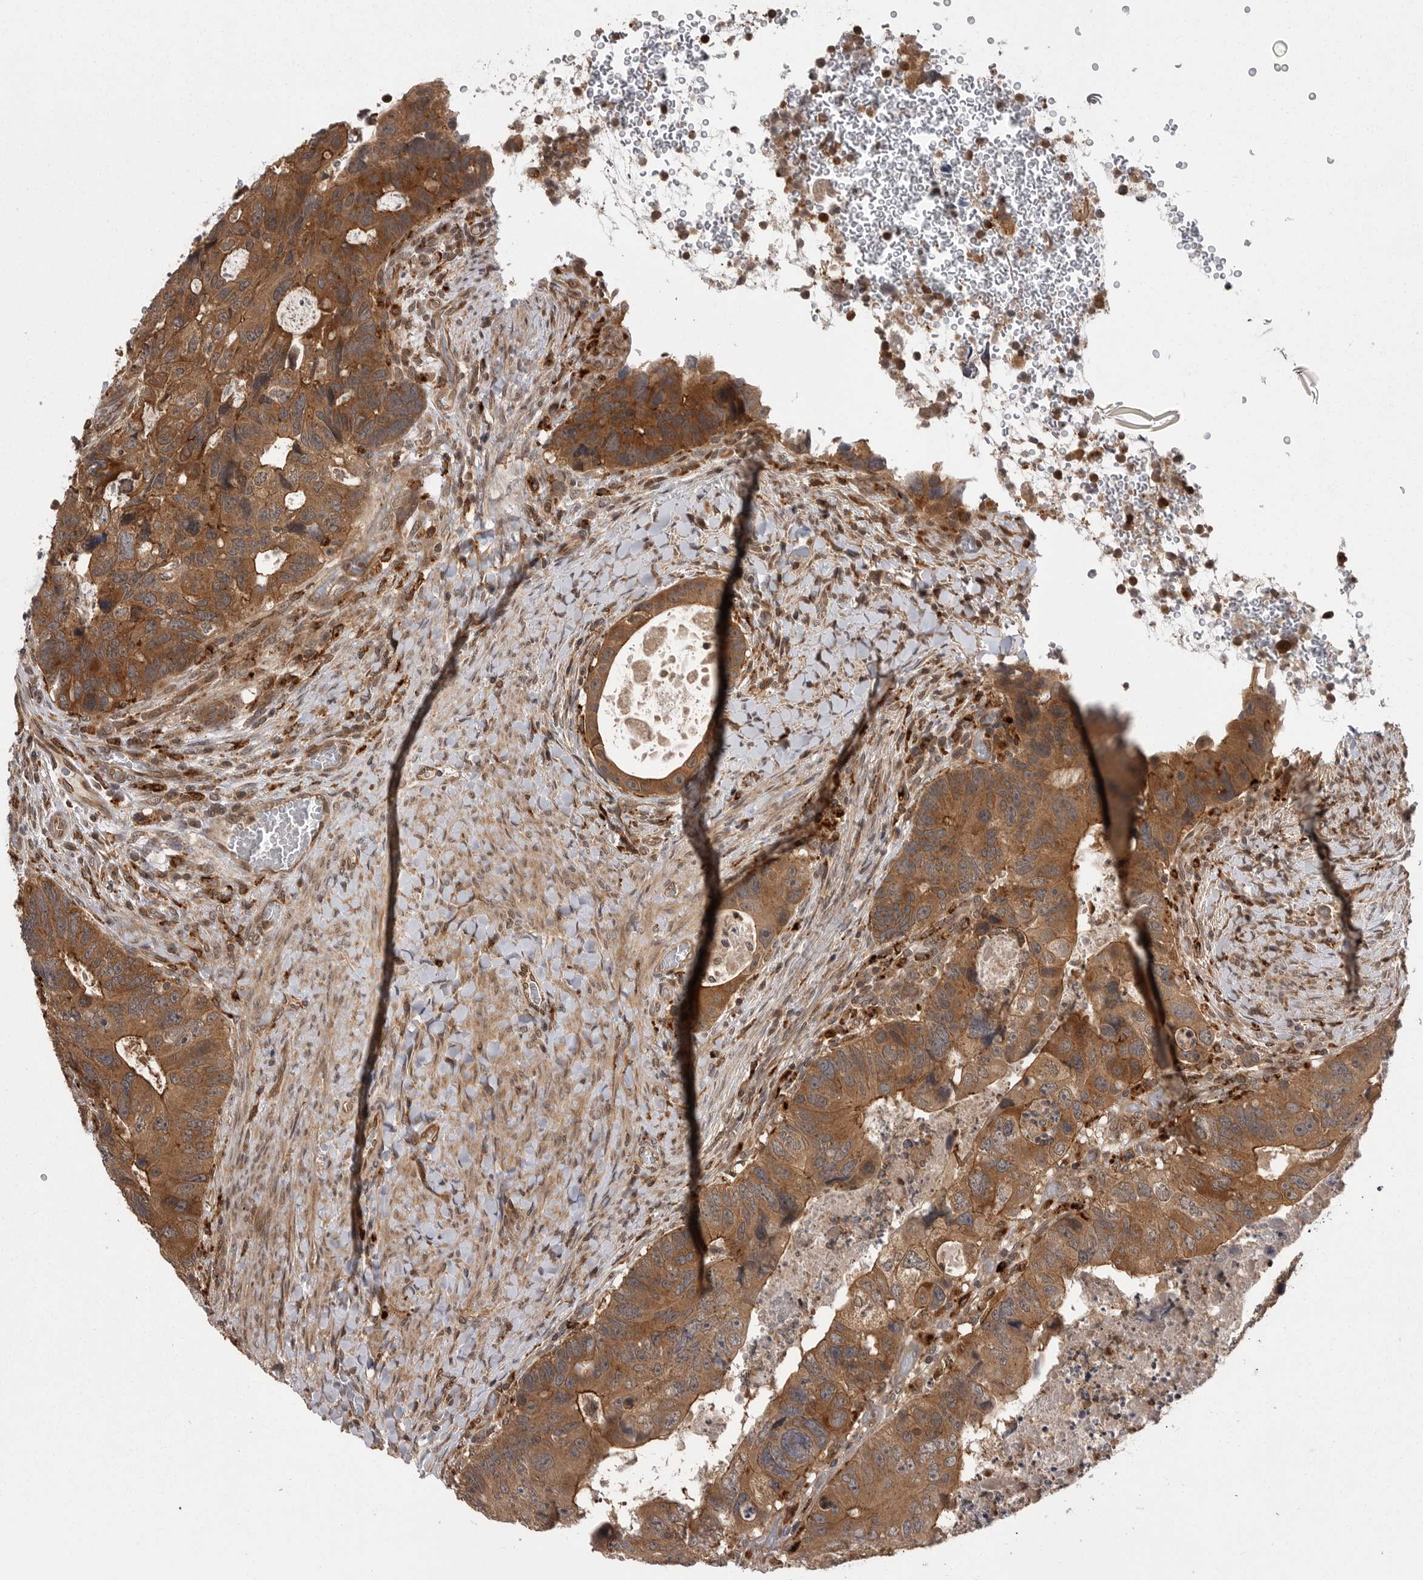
{"staining": {"intensity": "moderate", "quantity": ">75%", "location": "cytoplasmic/membranous"}, "tissue": "colorectal cancer", "cell_type": "Tumor cells", "image_type": "cancer", "snomed": [{"axis": "morphology", "description": "Adenocarcinoma, NOS"}, {"axis": "topography", "description": "Rectum"}], "caption": "The histopathology image shows a brown stain indicating the presence of a protein in the cytoplasmic/membranous of tumor cells in adenocarcinoma (colorectal).", "gene": "AOAH", "patient": {"sex": "male", "age": 59}}